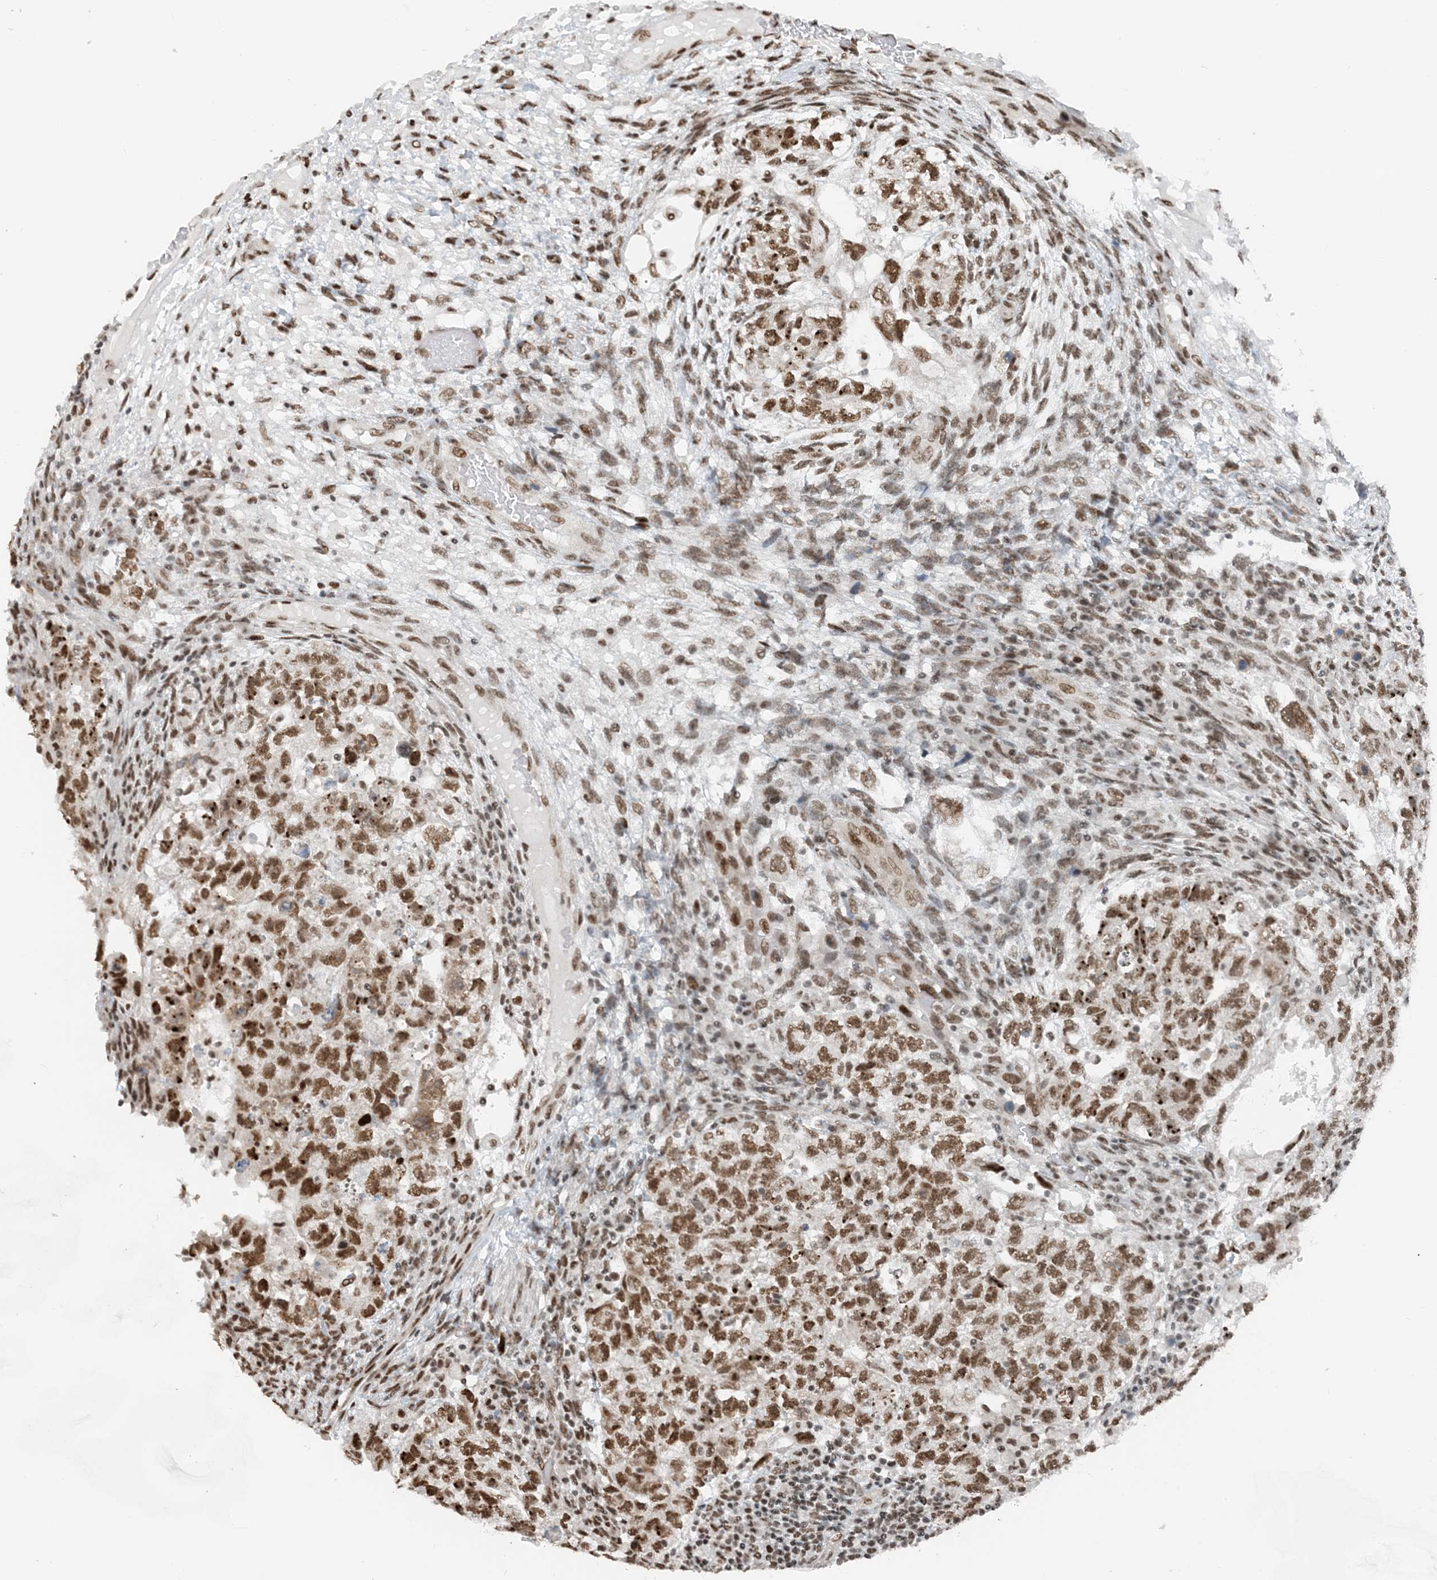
{"staining": {"intensity": "strong", "quantity": ">75%", "location": "nuclear"}, "tissue": "testis cancer", "cell_type": "Tumor cells", "image_type": "cancer", "snomed": [{"axis": "morphology", "description": "Carcinoma, Embryonal, NOS"}, {"axis": "topography", "description": "Testis"}], "caption": "Brown immunohistochemical staining in testis cancer (embryonal carcinoma) reveals strong nuclear expression in approximately >75% of tumor cells. The protein of interest is stained brown, and the nuclei are stained in blue (DAB IHC with brightfield microscopy, high magnification).", "gene": "ZNF500", "patient": {"sex": "male", "age": 36}}